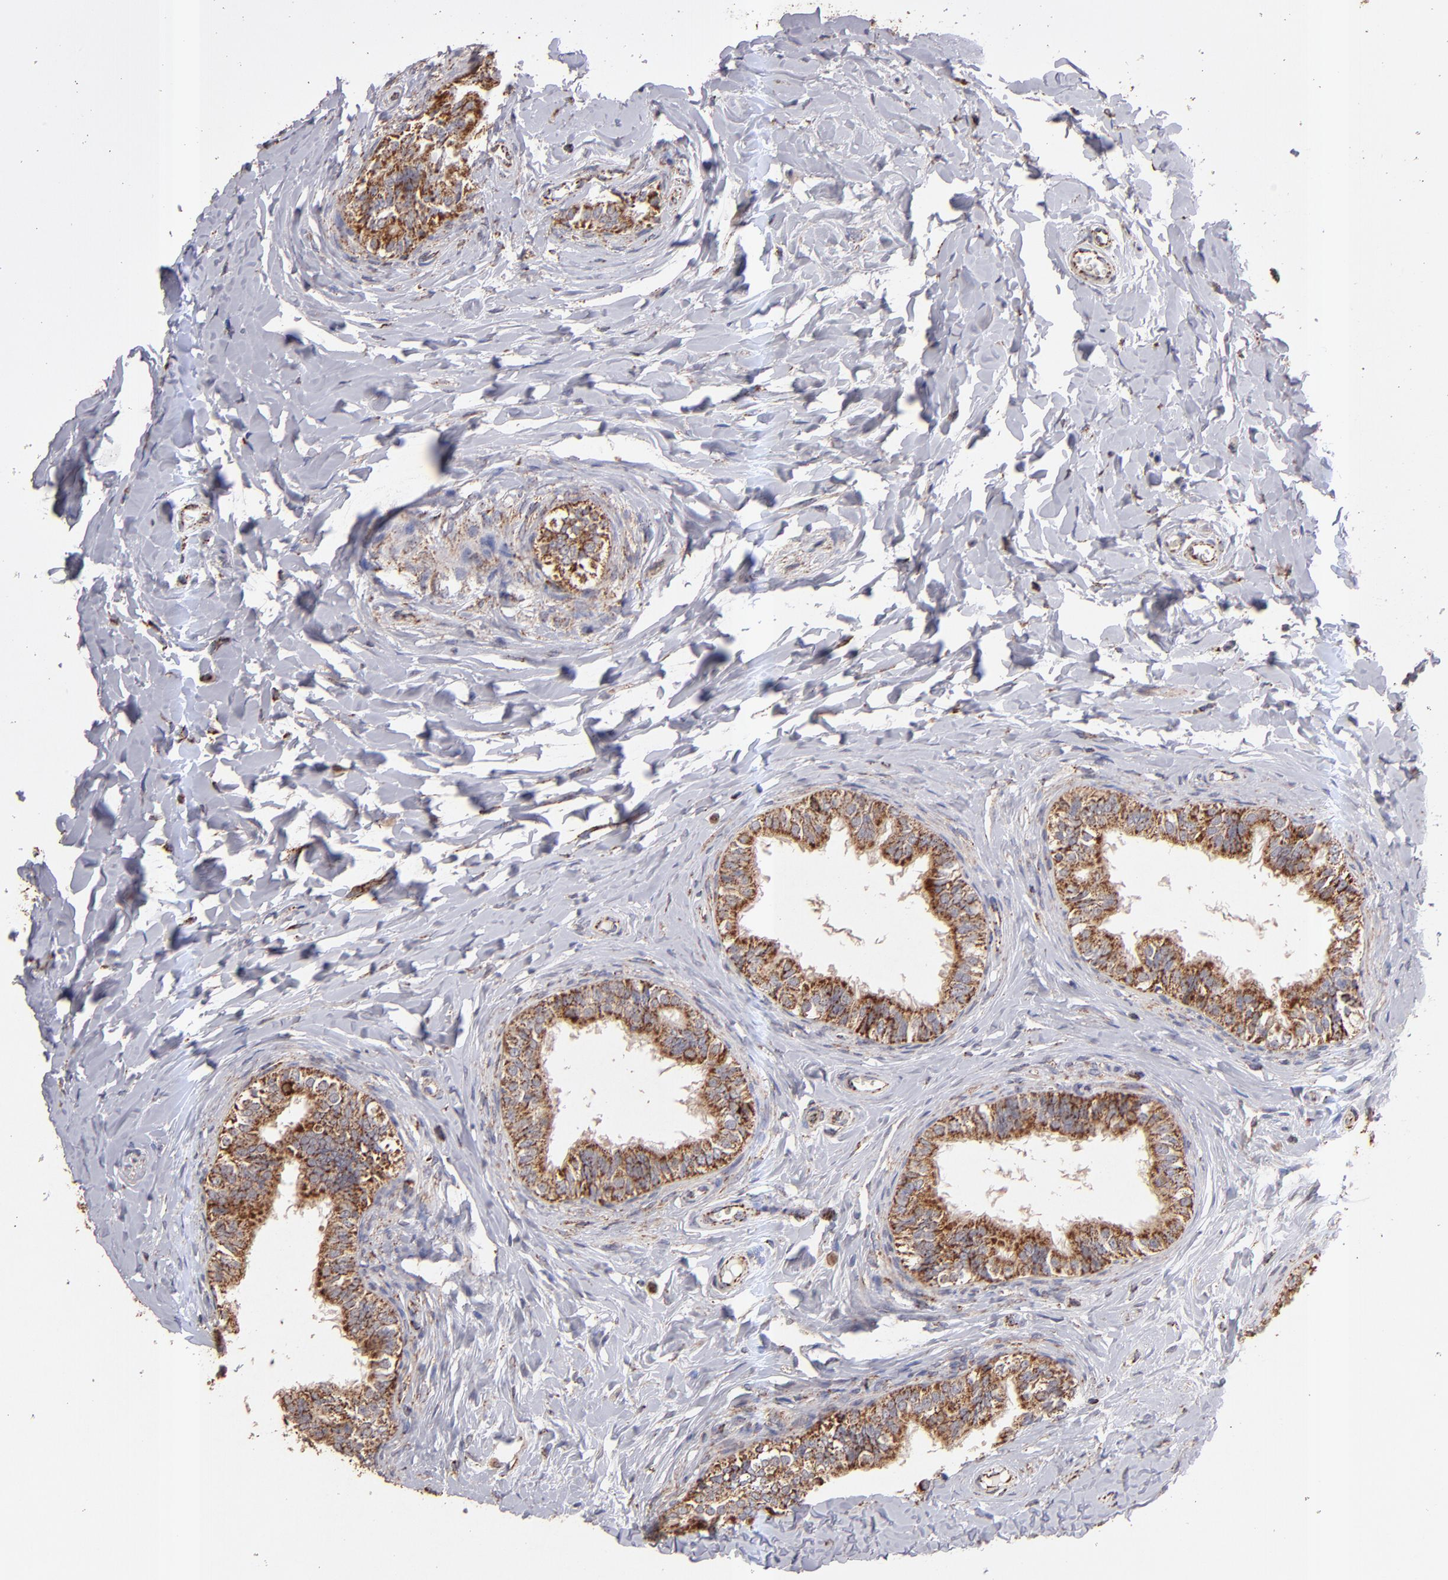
{"staining": {"intensity": "moderate", "quantity": ">75%", "location": "cytoplasmic/membranous"}, "tissue": "epididymis", "cell_type": "Glandular cells", "image_type": "normal", "snomed": [{"axis": "morphology", "description": "Normal tissue, NOS"}, {"axis": "topography", "description": "Soft tissue"}, {"axis": "topography", "description": "Epididymis"}], "caption": "Glandular cells exhibit moderate cytoplasmic/membranous positivity in about >75% of cells in unremarkable epididymis.", "gene": "DLST", "patient": {"sex": "male", "age": 26}}